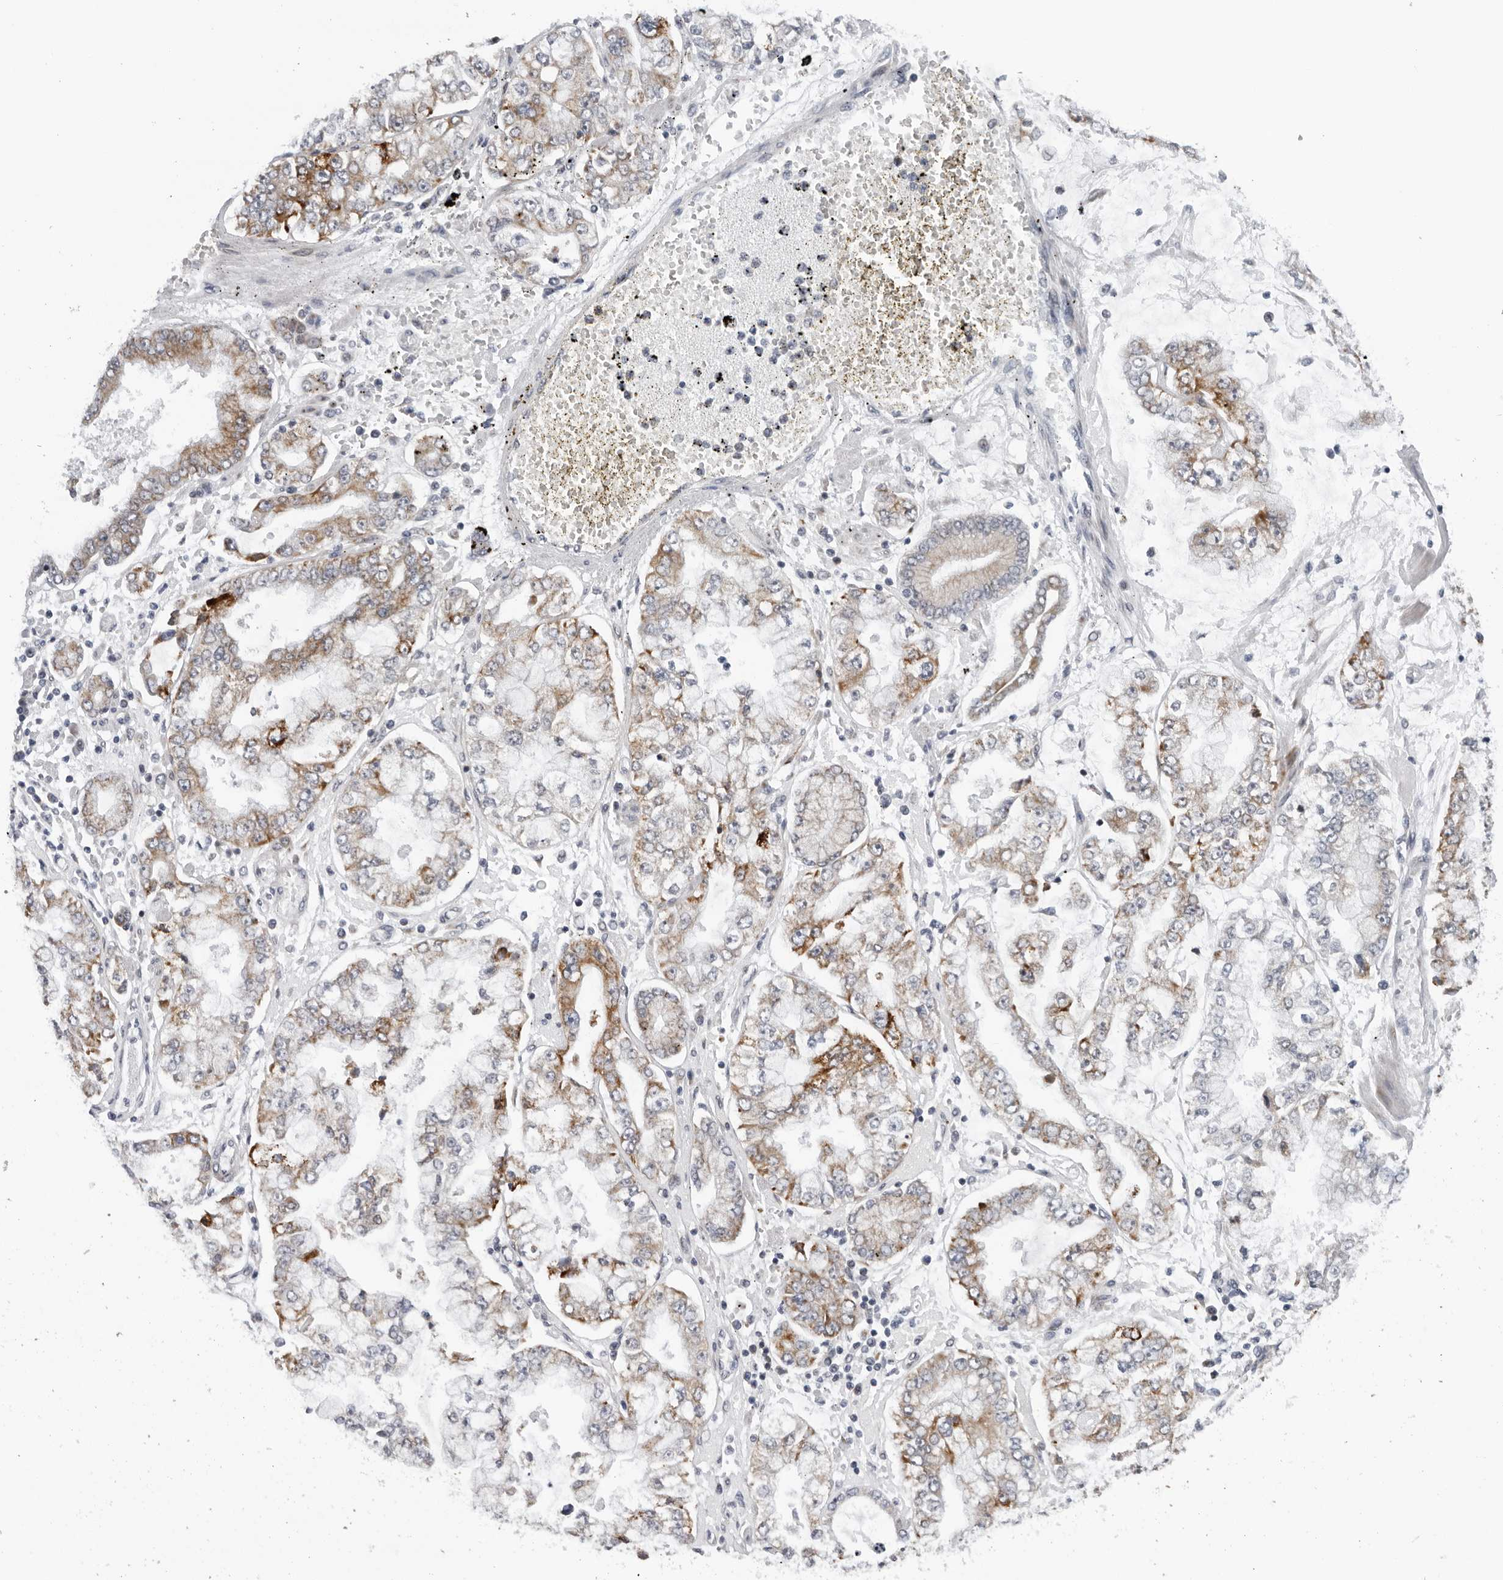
{"staining": {"intensity": "moderate", "quantity": ">75%", "location": "cytoplasmic/membranous"}, "tissue": "stomach cancer", "cell_type": "Tumor cells", "image_type": "cancer", "snomed": [{"axis": "morphology", "description": "Adenocarcinoma, NOS"}, {"axis": "topography", "description": "Stomach"}], "caption": "A micrograph of stomach cancer (adenocarcinoma) stained for a protein displays moderate cytoplasmic/membranous brown staining in tumor cells.", "gene": "CPT2", "patient": {"sex": "male", "age": 76}}